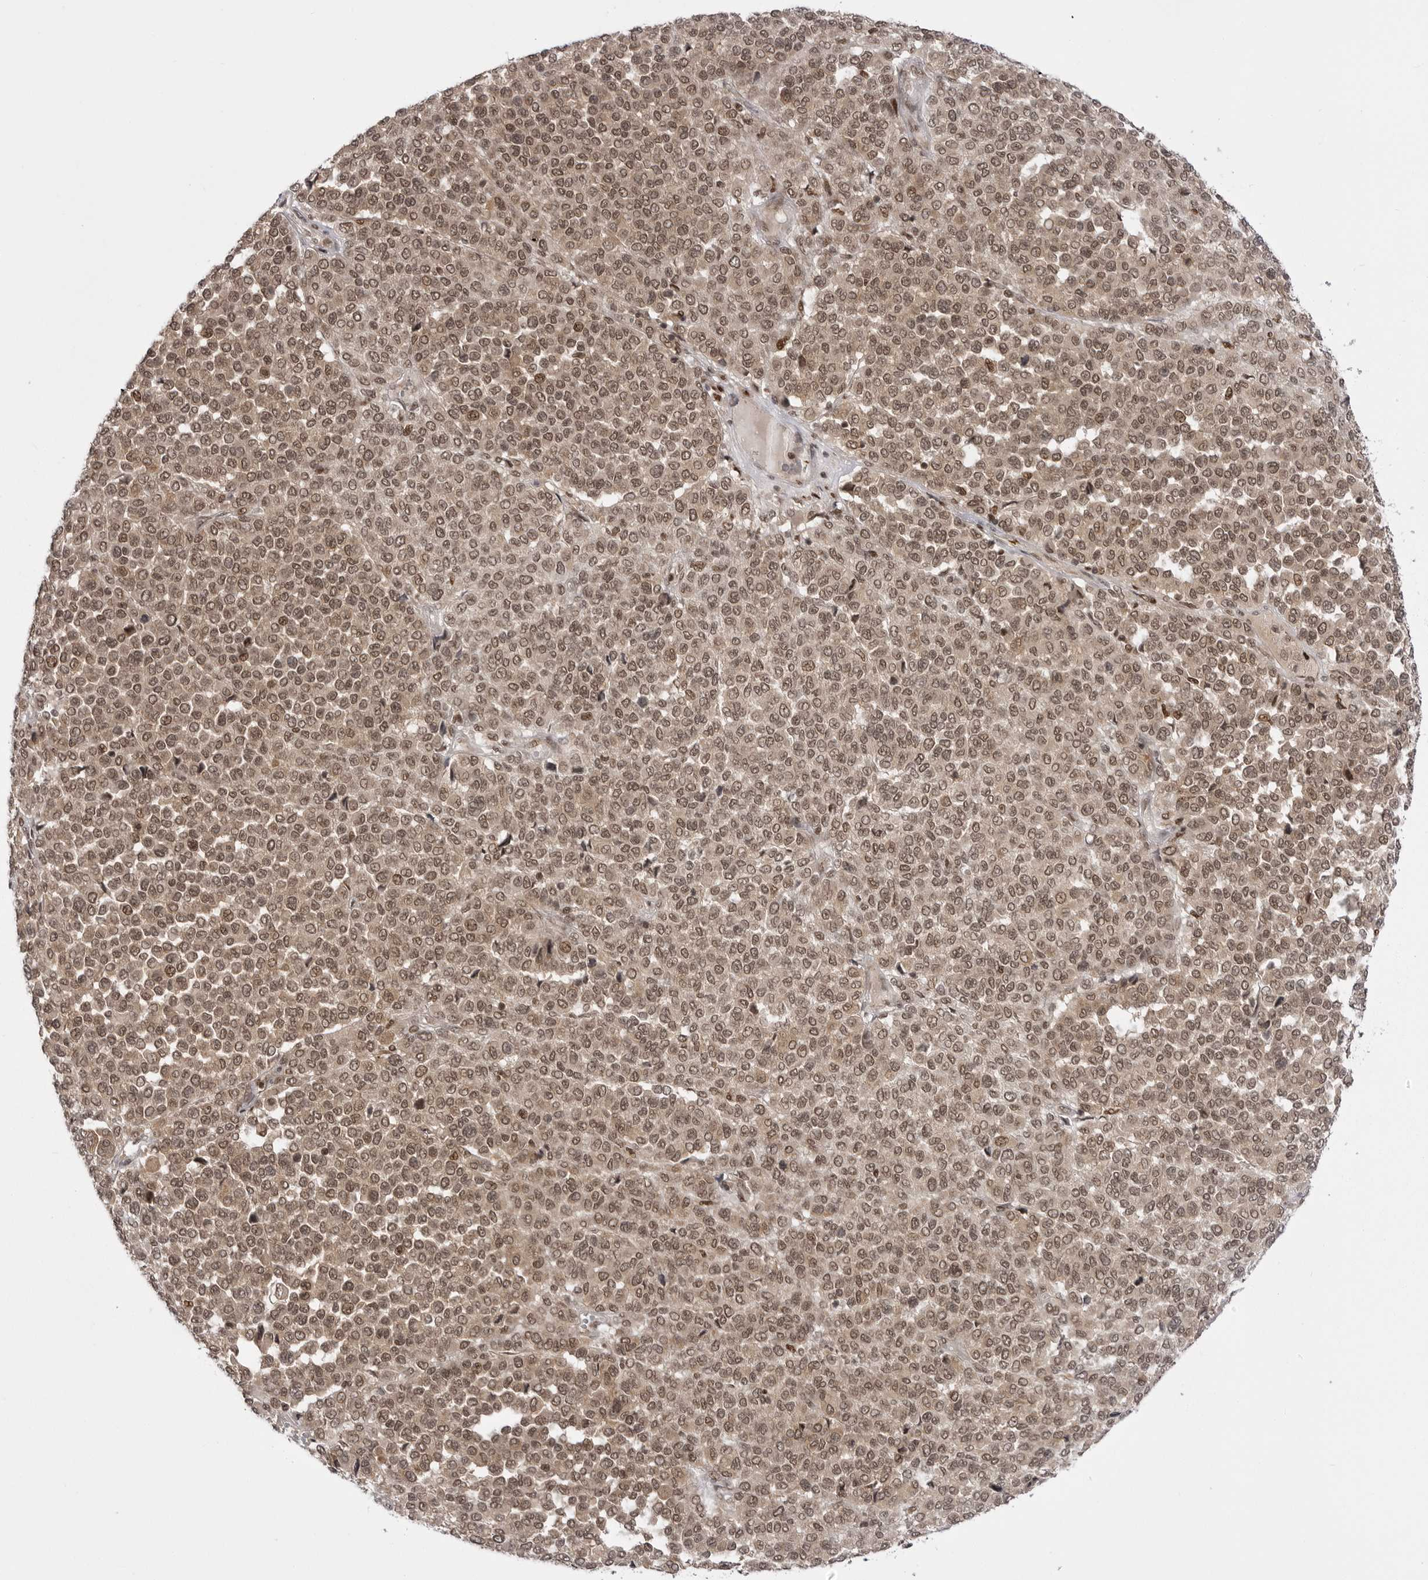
{"staining": {"intensity": "moderate", "quantity": ">75%", "location": "cytoplasmic/membranous,nuclear"}, "tissue": "melanoma", "cell_type": "Tumor cells", "image_type": "cancer", "snomed": [{"axis": "morphology", "description": "Malignant melanoma, Metastatic site"}, {"axis": "topography", "description": "Pancreas"}], "caption": "Immunohistochemical staining of melanoma exhibits moderate cytoplasmic/membranous and nuclear protein staining in about >75% of tumor cells. (DAB (3,3'-diaminobenzidine) IHC with brightfield microscopy, high magnification).", "gene": "PTK2B", "patient": {"sex": "female", "age": 30}}